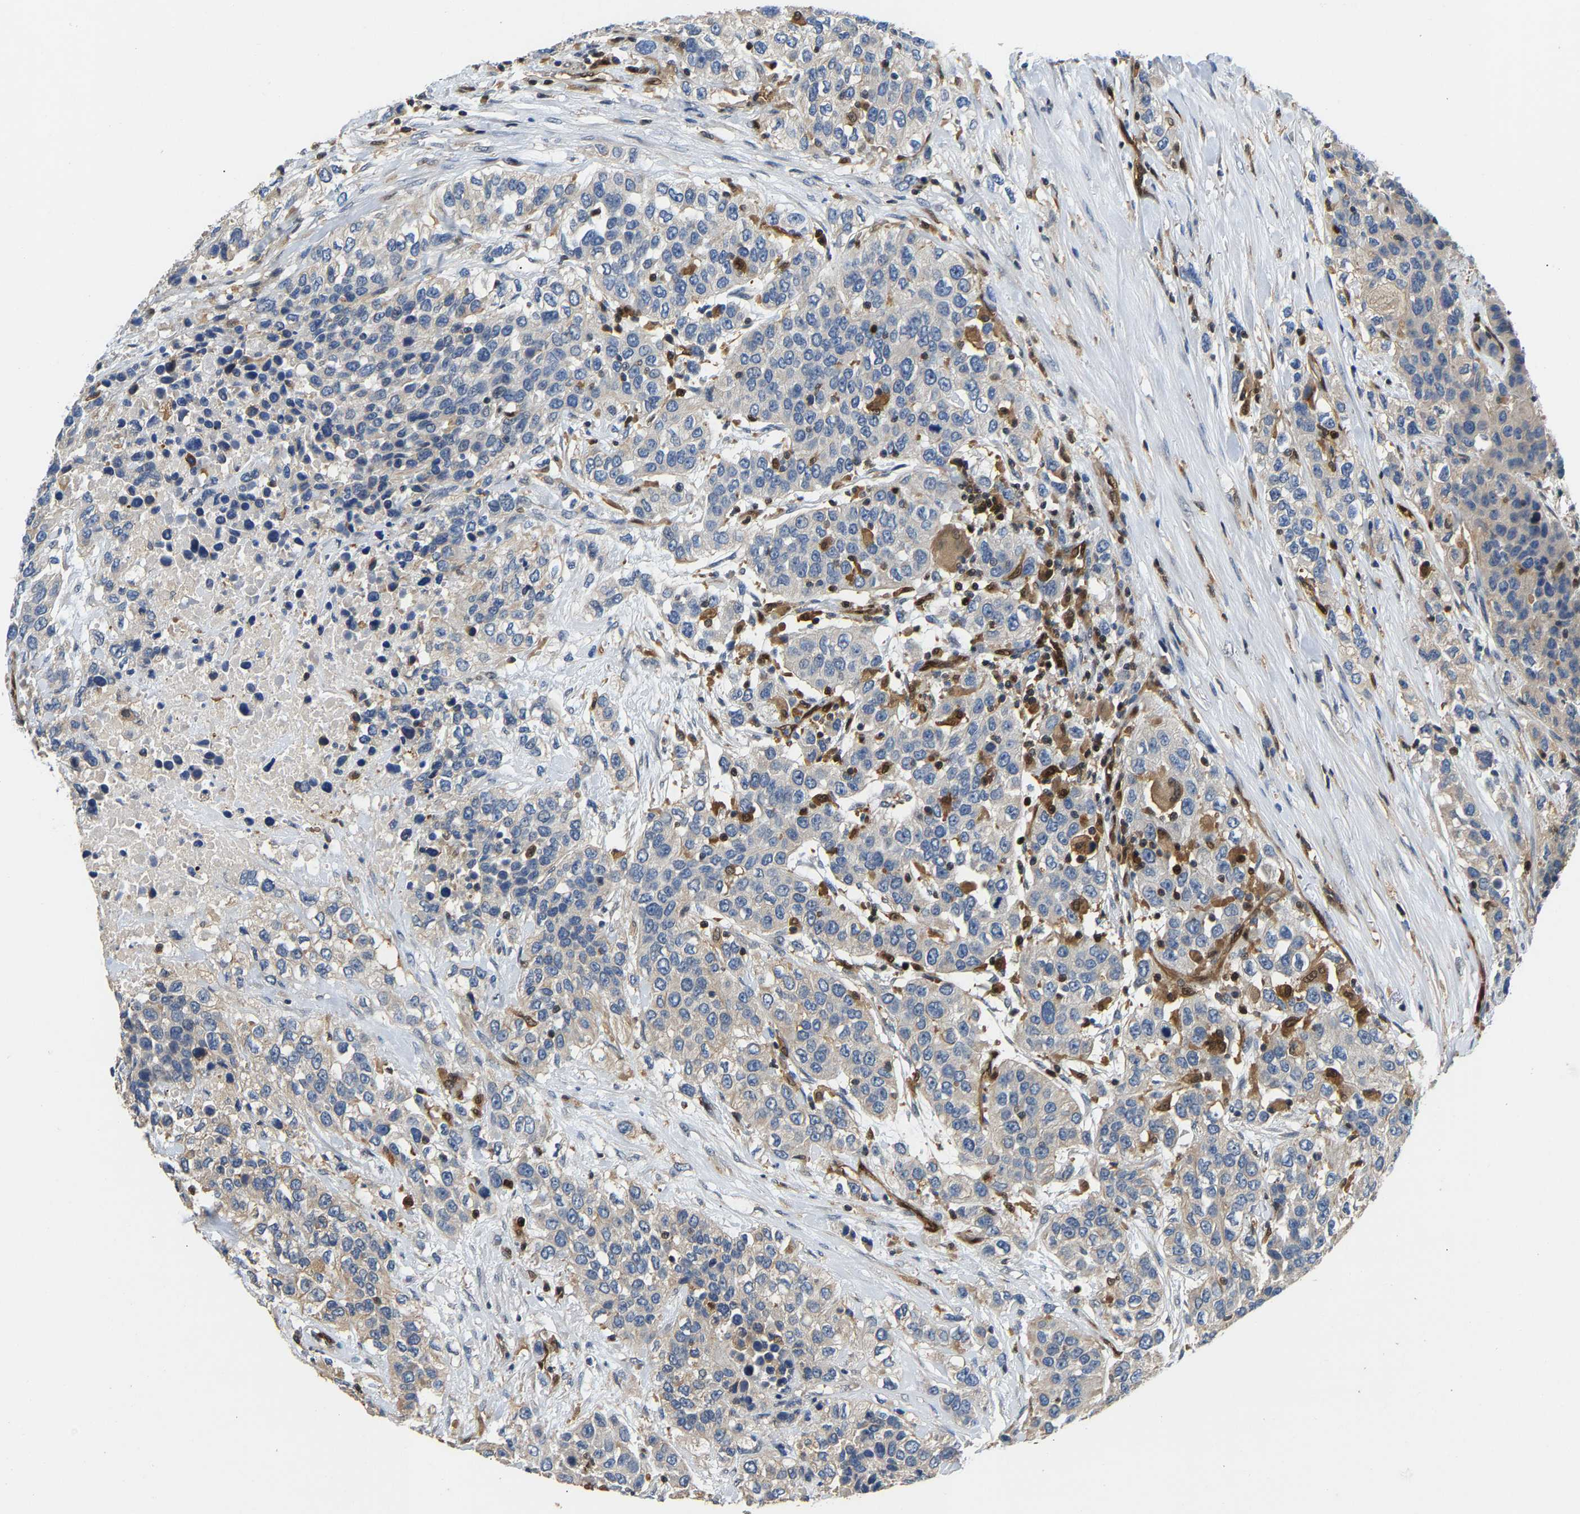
{"staining": {"intensity": "weak", "quantity": "<25%", "location": "cytoplasmic/membranous"}, "tissue": "urothelial cancer", "cell_type": "Tumor cells", "image_type": "cancer", "snomed": [{"axis": "morphology", "description": "Urothelial carcinoma, High grade"}, {"axis": "topography", "description": "Urinary bladder"}], "caption": "Image shows no significant protein staining in tumor cells of high-grade urothelial carcinoma.", "gene": "GIMAP7", "patient": {"sex": "female", "age": 80}}